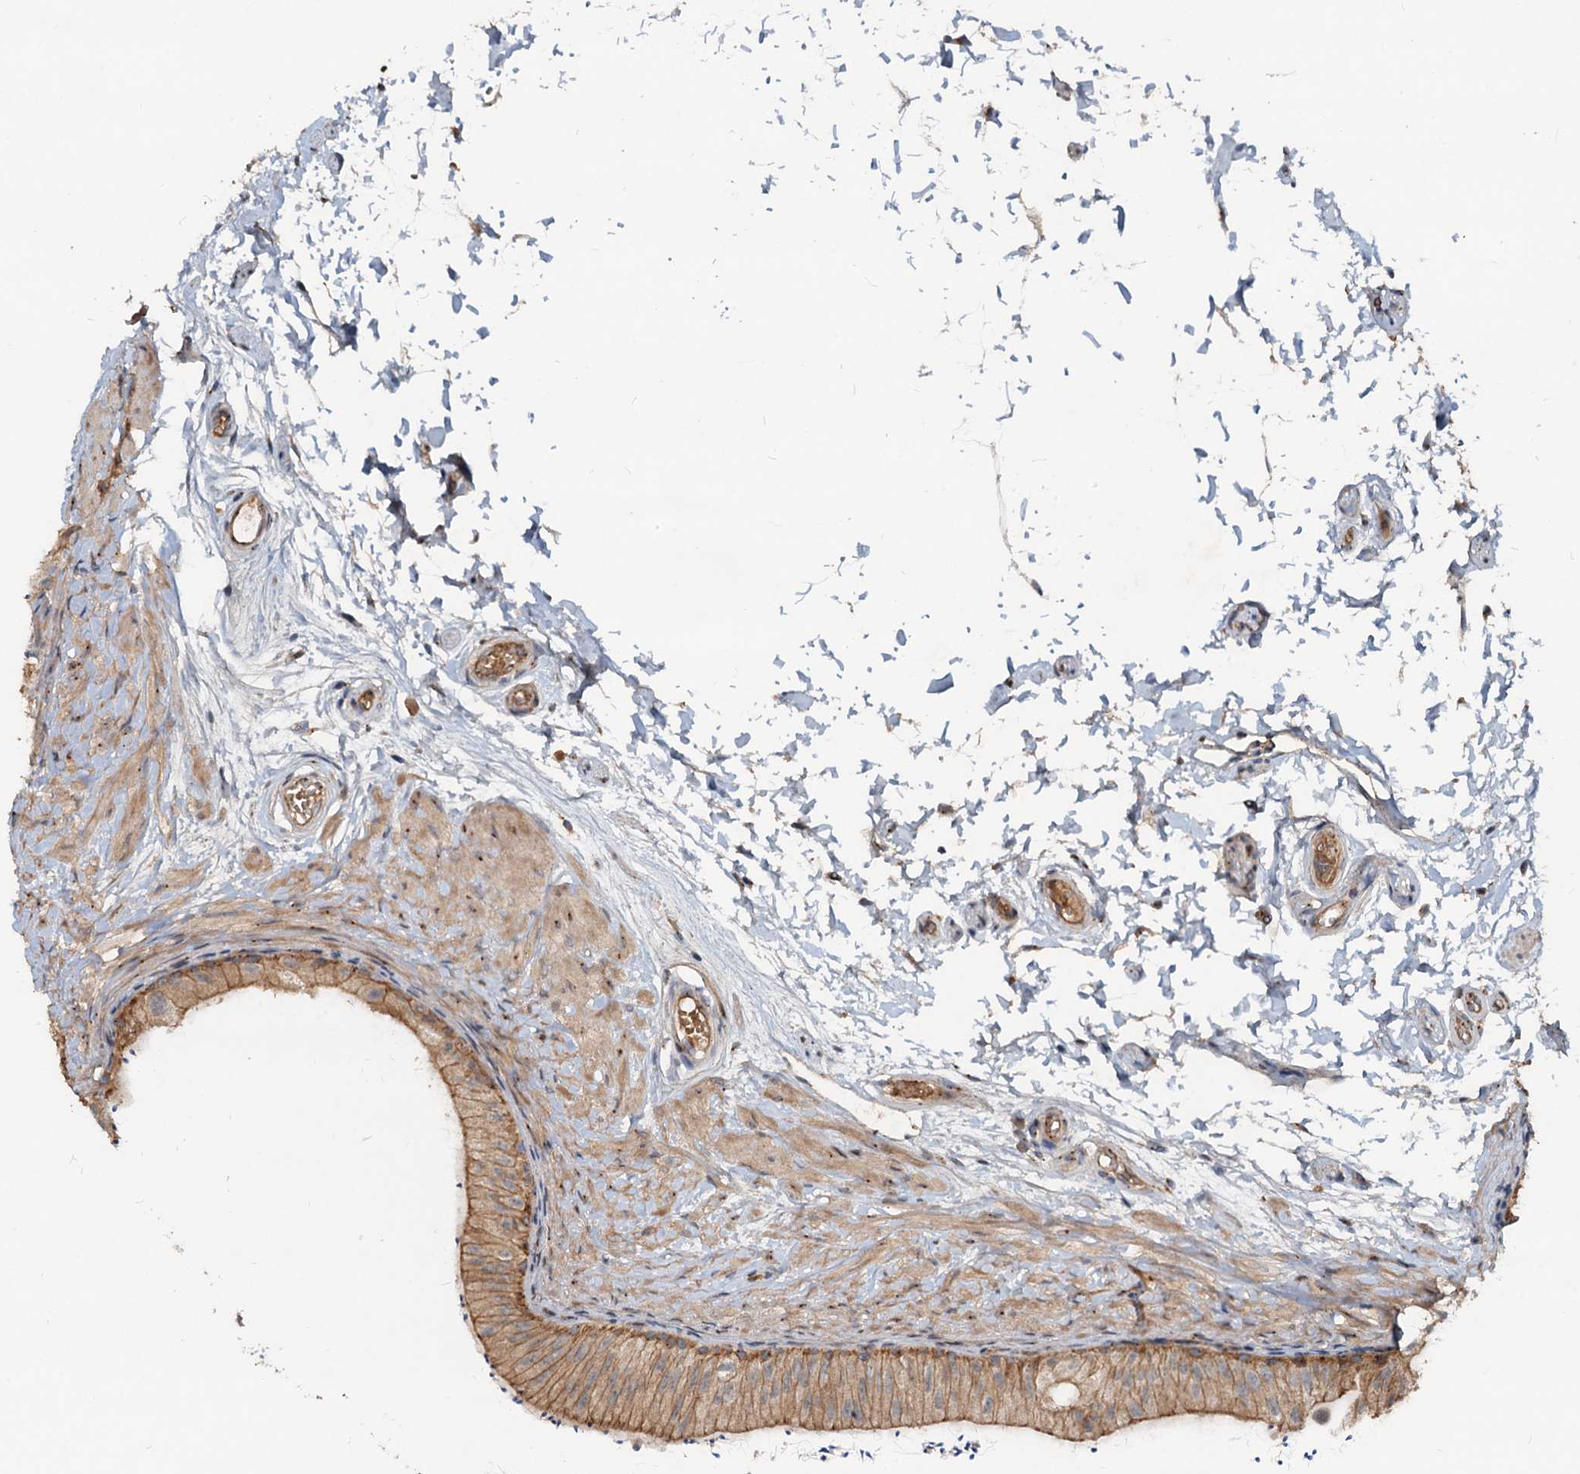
{"staining": {"intensity": "moderate", "quantity": ">75%", "location": "cytoplasmic/membranous"}, "tissue": "epididymis", "cell_type": "Glandular cells", "image_type": "normal", "snomed": [{"axis": "morphology", "description": "Normal tissue, NOS"}, {"axis": "topography", "description": "Epididymis"}], "caption": "Protein expression by immunohistochemistry (IHC) exhibits moderate cytoplasmic/membranous staining in about >75% of glandular cells in benign epididymis. (DAB (3,3'-diaminobenzidine) = brown stain, brightfield microscopy at high magnification).", "gene": "CEP68", "patient": {"sex": "male", "age": 50}}